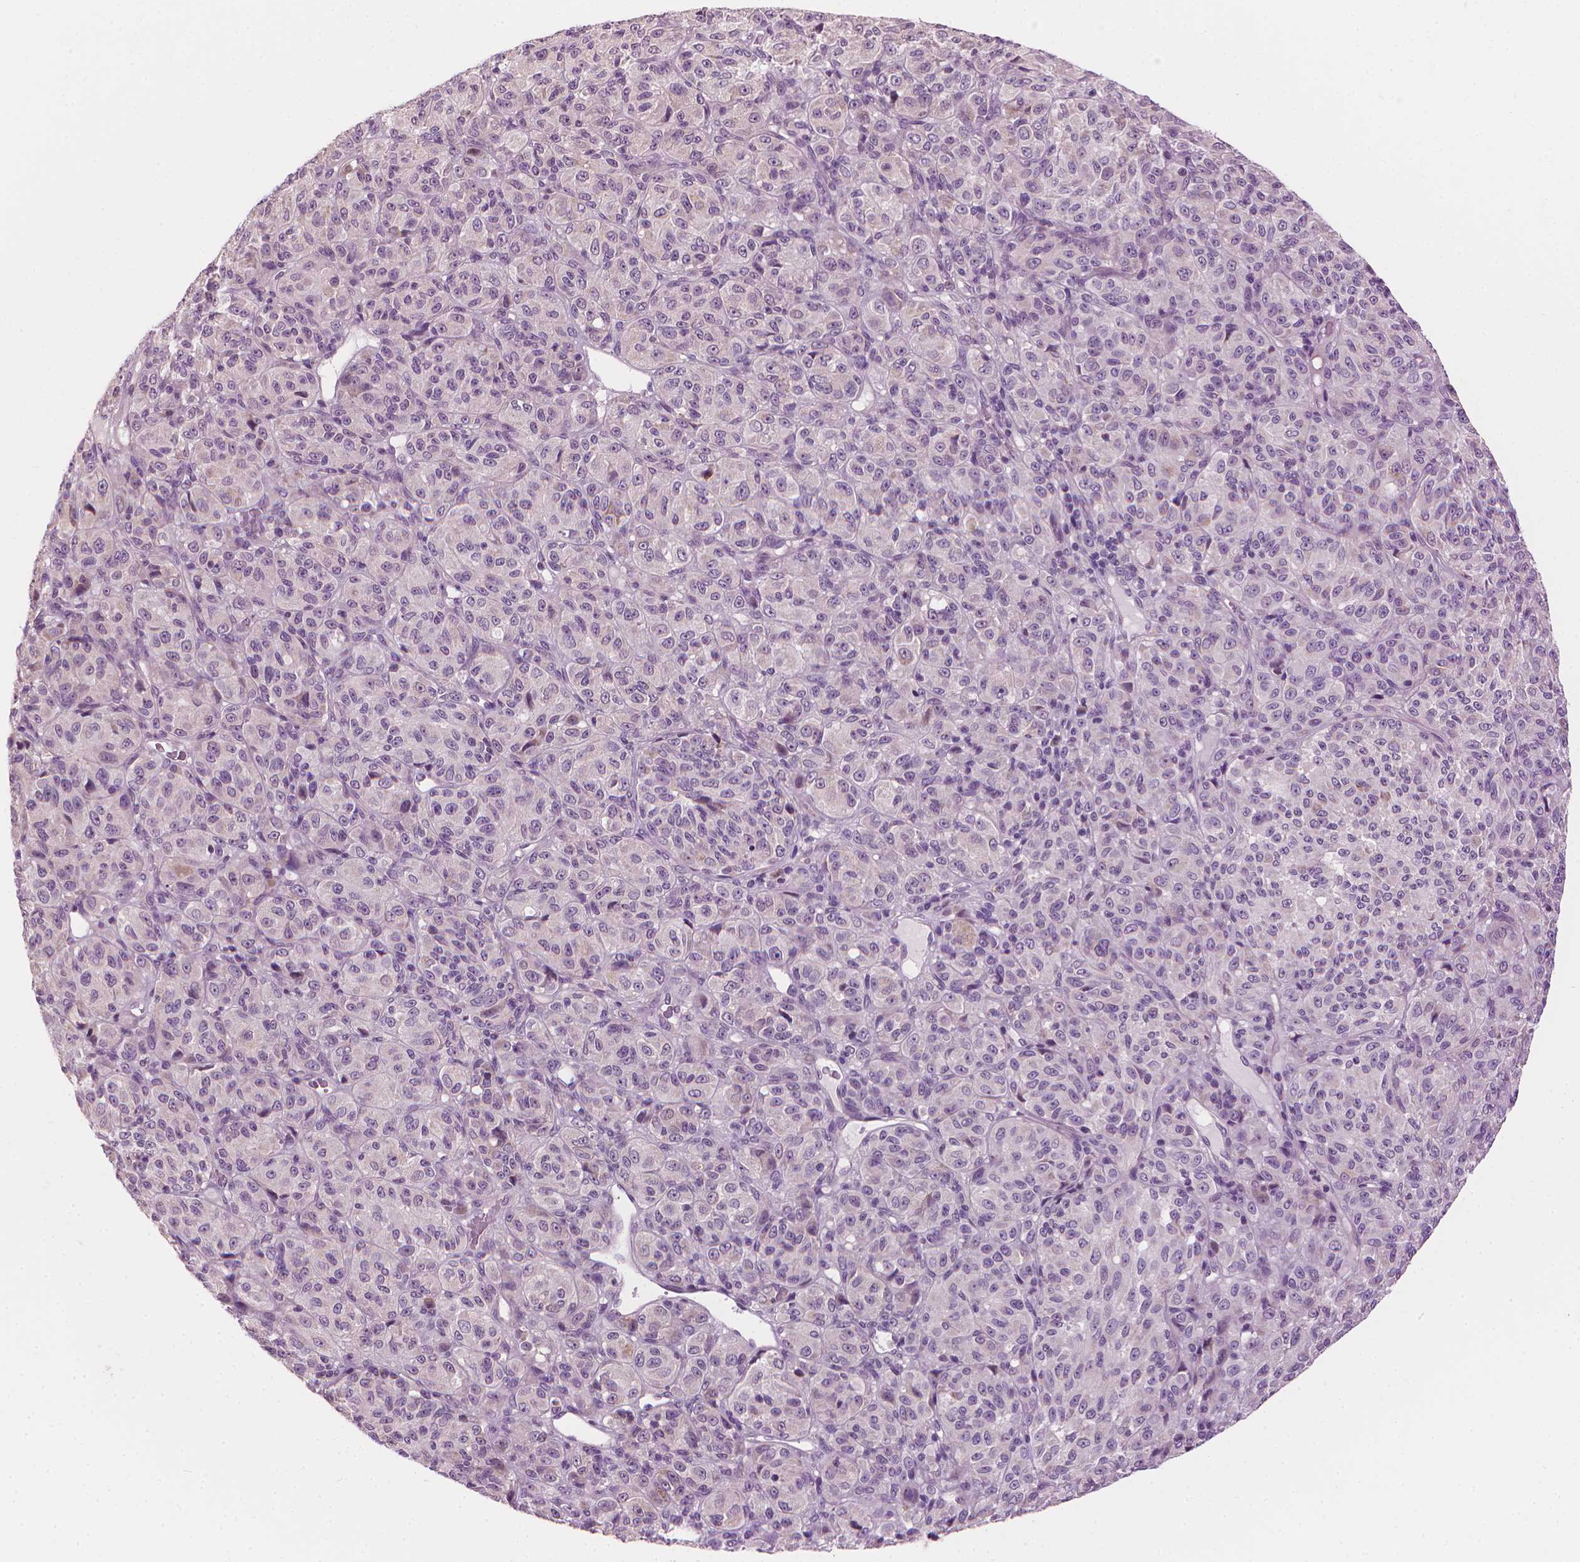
{"staining": {"intensity": "negative", "quantity": "none", "location": "none"}, "tissue": "melanoma", "cell_type": "Tumor cells", "image_type": "cancer", "snomed": [{"axis": "morphology", "description": "Malignant melanoma, Metastatic site"}, {"axis": "topography", "description": "Brain"}], "caption": "Immunohistochemistry (IHC) of human melanoma reveals no expression in tumor cells.", "gene": "CFAP126", "patient": {"sex": "female", "age": 56}}